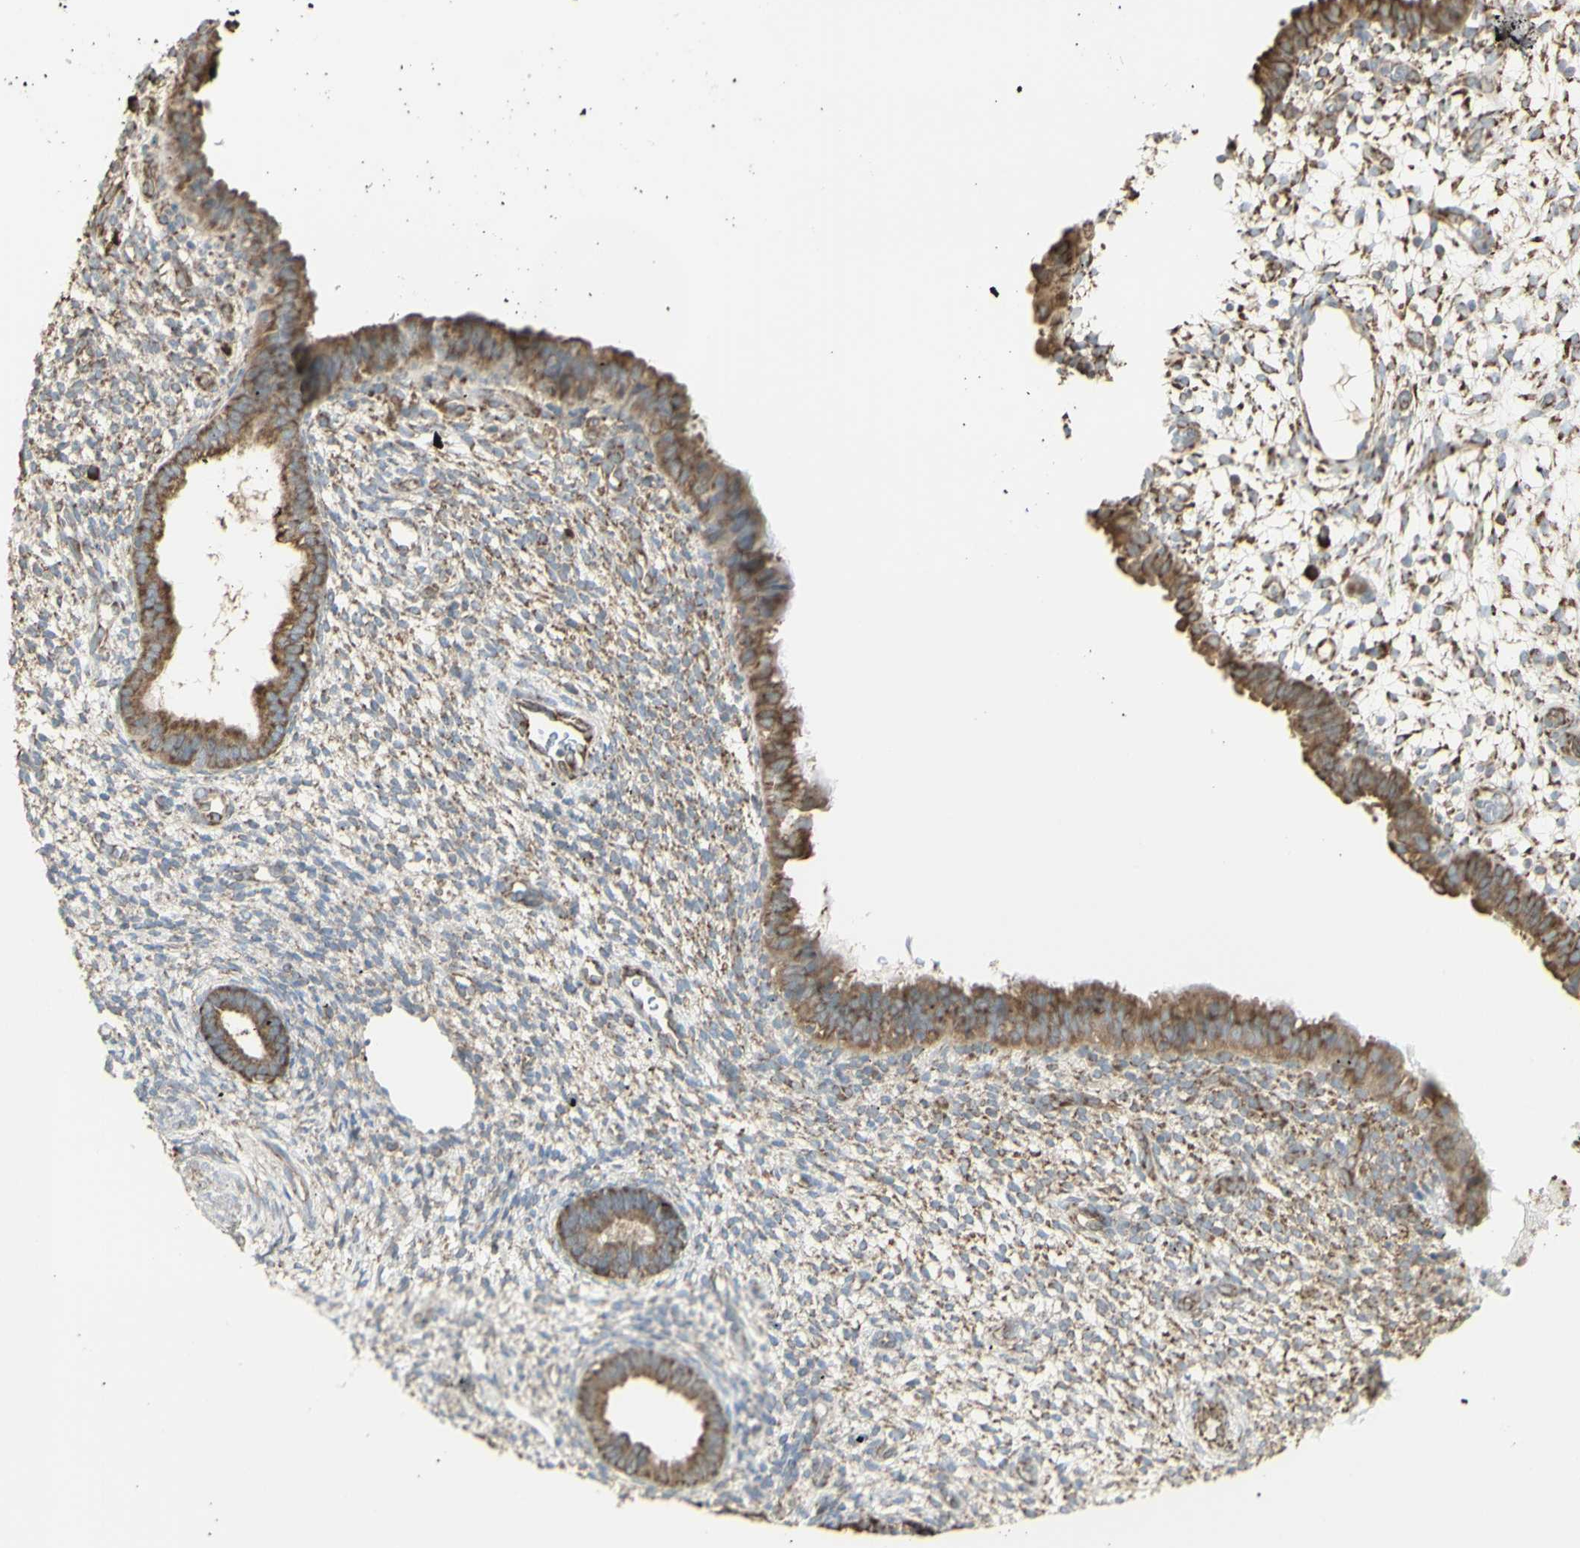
{"staining": {"intensity": "negative", "quantity": "none", "location": "none"}, "tissue": "endometrium", "cell_type": "Cells in endometrial stroma", "image_type": "normal", "snomed": [{"axis": "morphology", "description": "Normal tissue, NOS"}, {"axis": "topography", "description": "Endometrium"}], "caption": "DAB (3,3'-diaminobenzidine) immunohistochemical staining of benign human endometrium exhibits no significant positivity in cells in endometrial stroma. (Brightfield microscopy of DAB (3,3'-diaminobenzidine) IHC at high magnification).", "gene": "EEF1B2", "patient": {"sex": "female", "age": 61}}